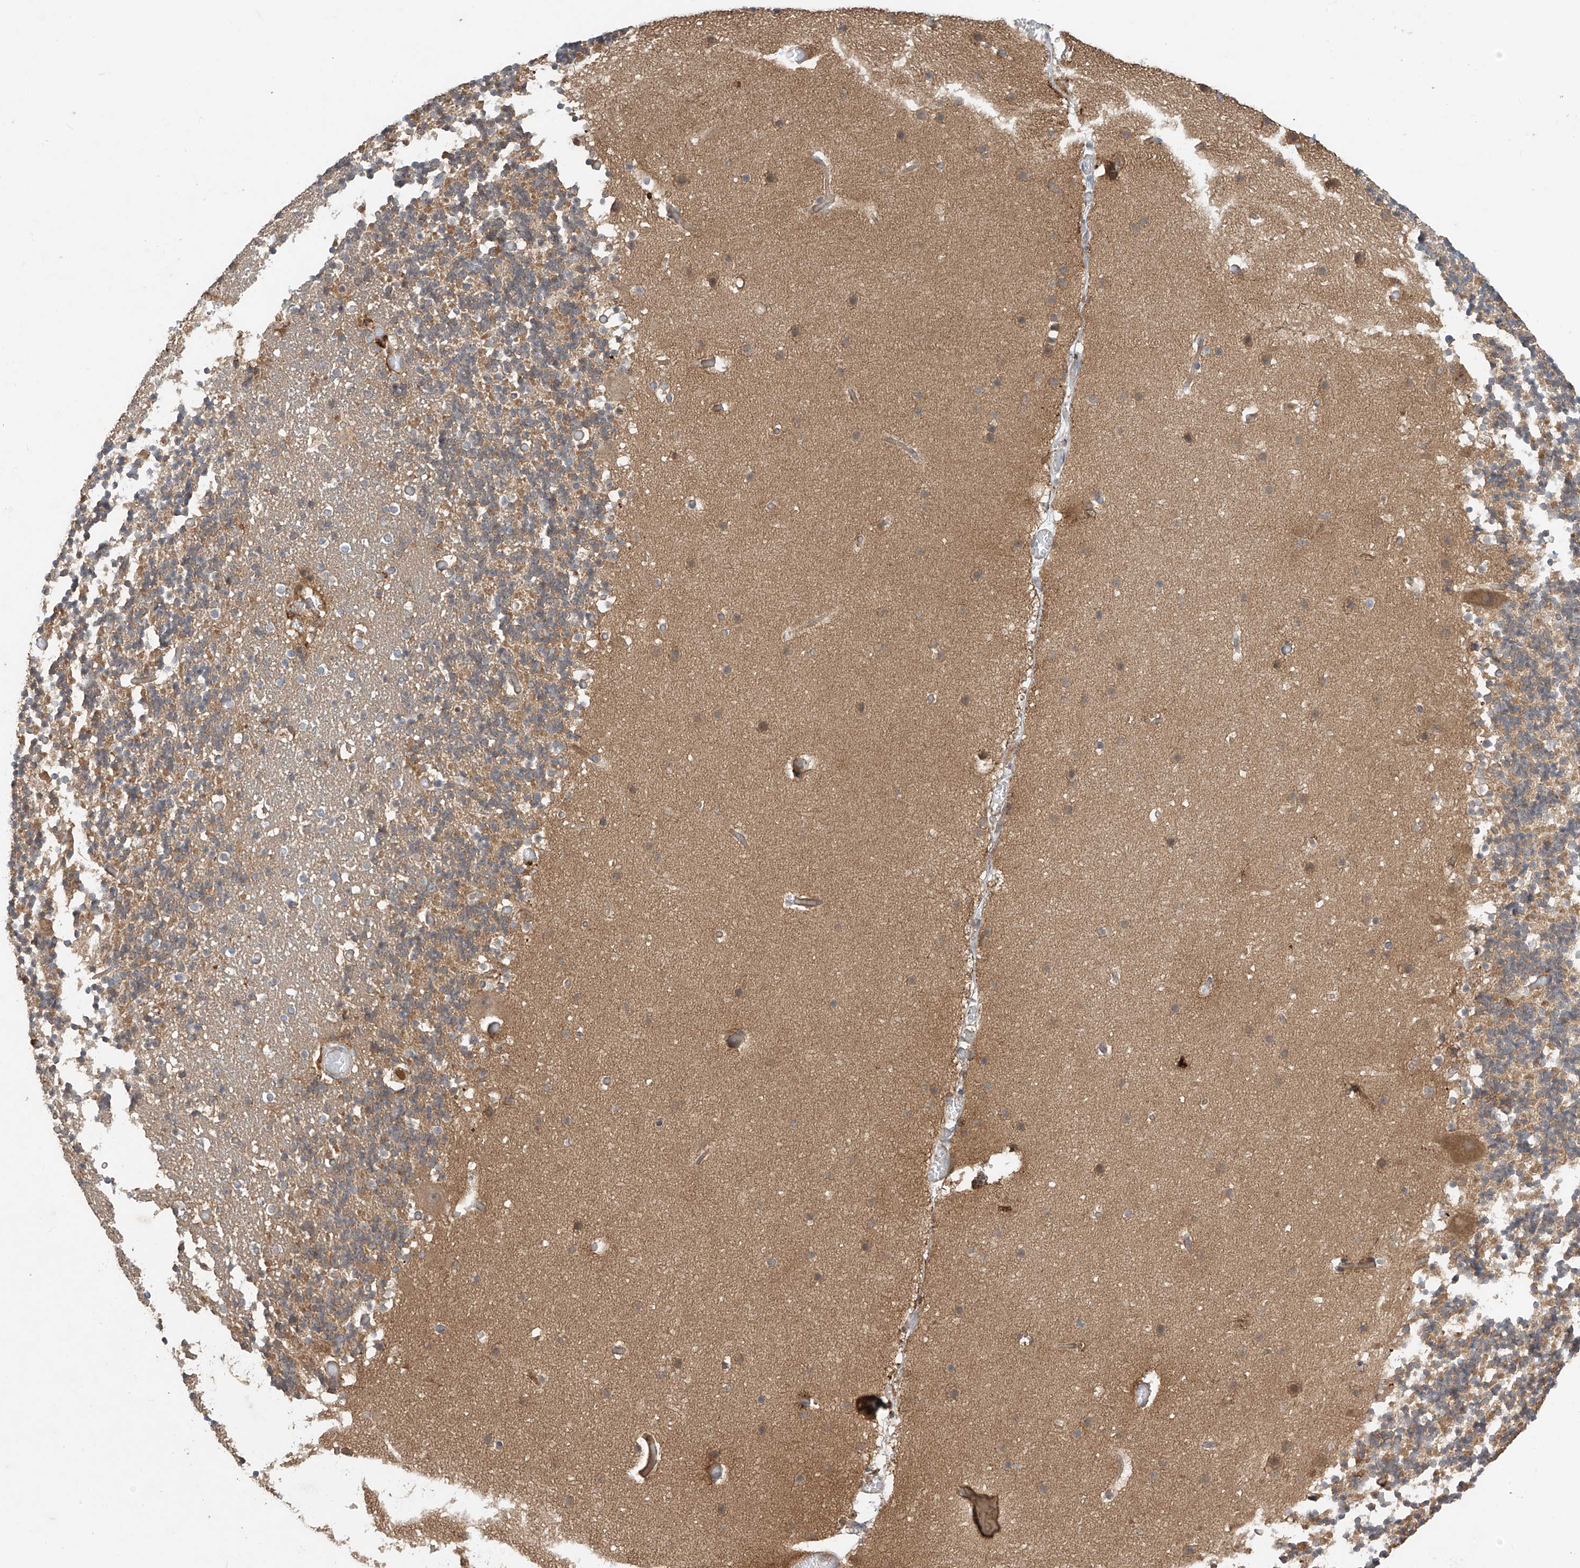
{"staining": {"intensity": "moderate", "quantity": "25%-75%", "location": "cytoplasmic/membranous"}, "tissue": "cerebellum", "cell_type": "Cells in granular layer", "image_type": "normal", "snomed": [{"axis": "morphology", "description": "Normal tissue, NOS"}, {"axis": "topography", "description": "Cerebellum"}], "caption": "A medium amount of moderate cytoplasmic/membranous positivity is present in approximately 25%-75% of cells in granular layer in normal cerebellum.", "gene": "CACNA2D4", "patient": {"sex": "male", "age": 57}}